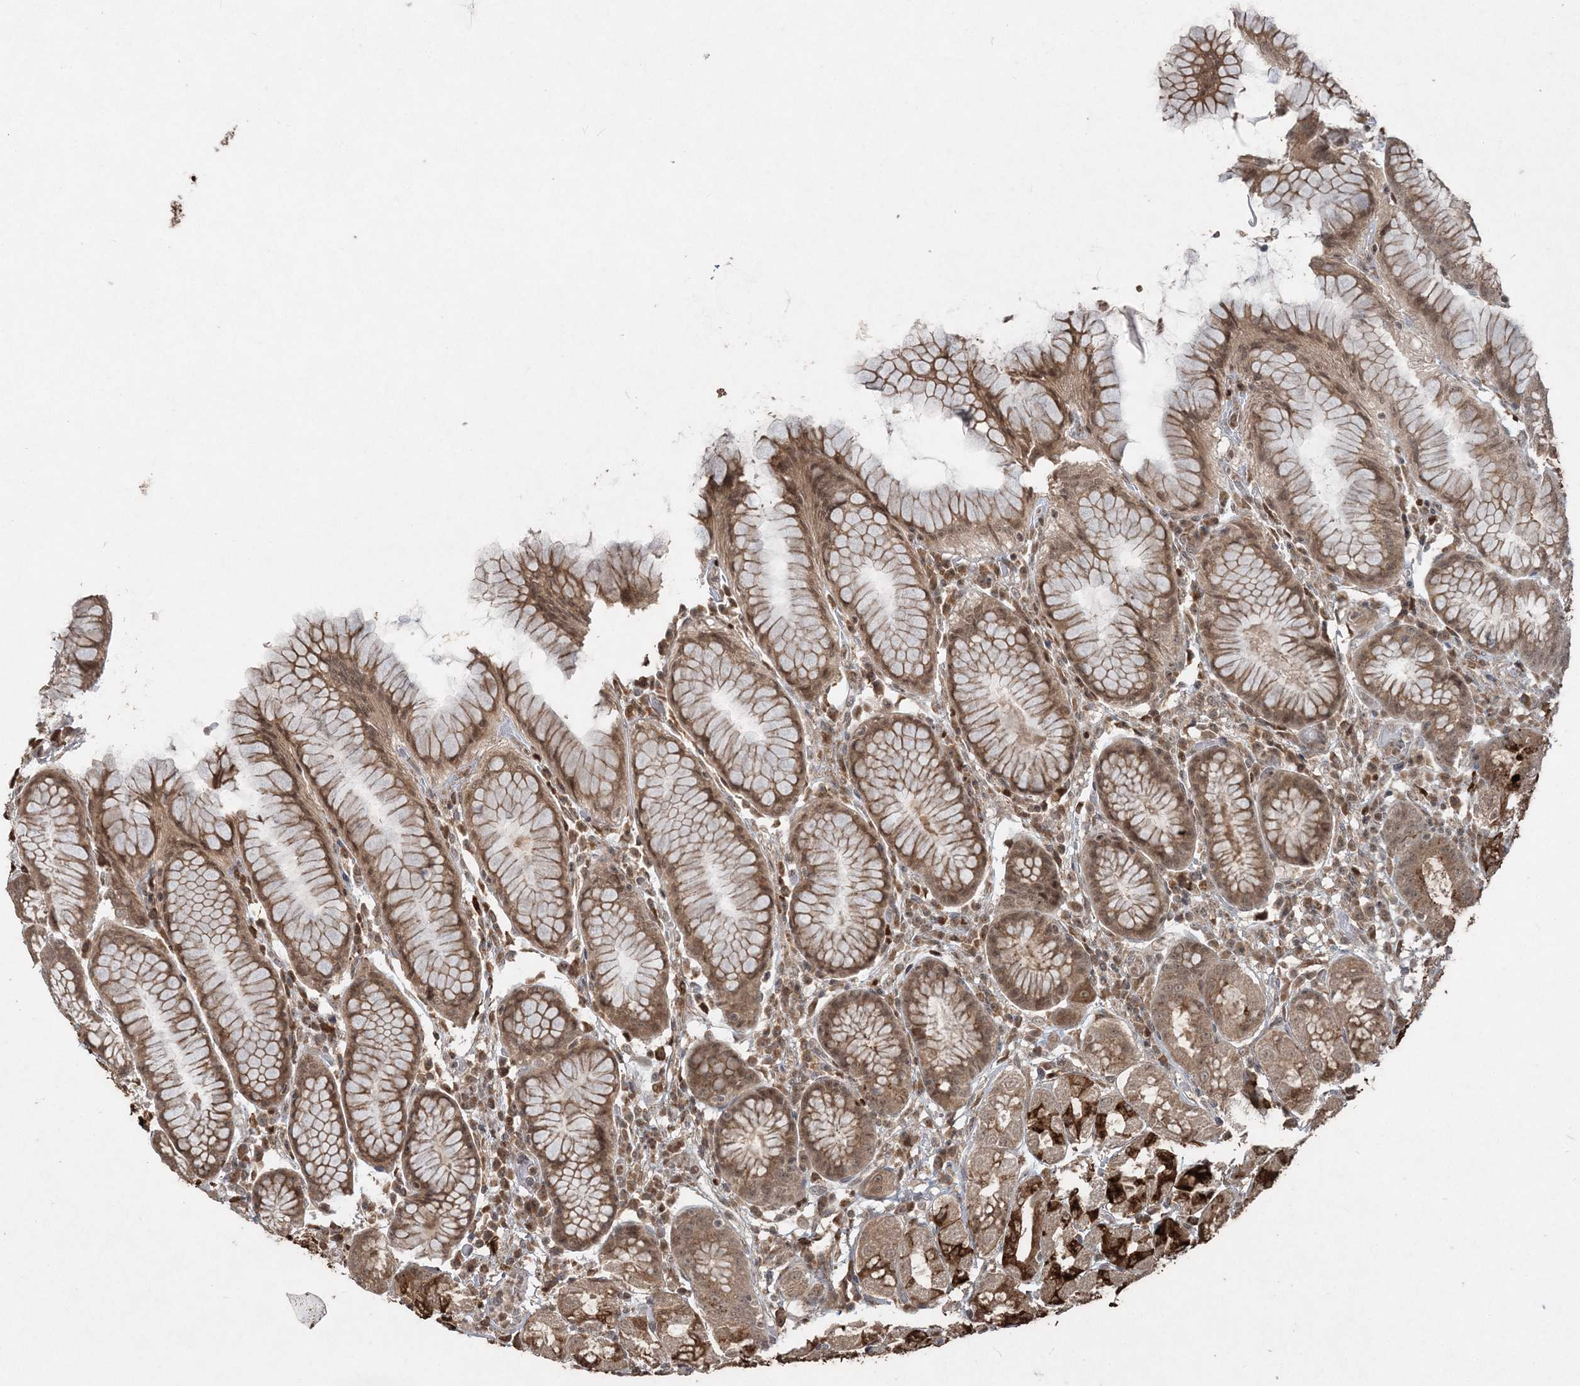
{"staining": {"intensity": "strong", "quantity": ">75%", "location": "cytoplasmic/membranous,nuclear"}, "tissue": "stomach", "cell_type": "Glandular cells", "image_type": "normal", "snomed": [{"axis": "morphology", "description": "Normal tissue, NOS"}, {"axis": "topography", "description": "Stomach, lower"}], "caption": "This is a micrograph of immunohistochemistry (IHC) staining of benign stomach, which shows strong positivity in the cytoplasmic/membranous,nuclear of glandular cells.", "gene": "SLU7", "patient": {"sex": "female", "age": 56}}